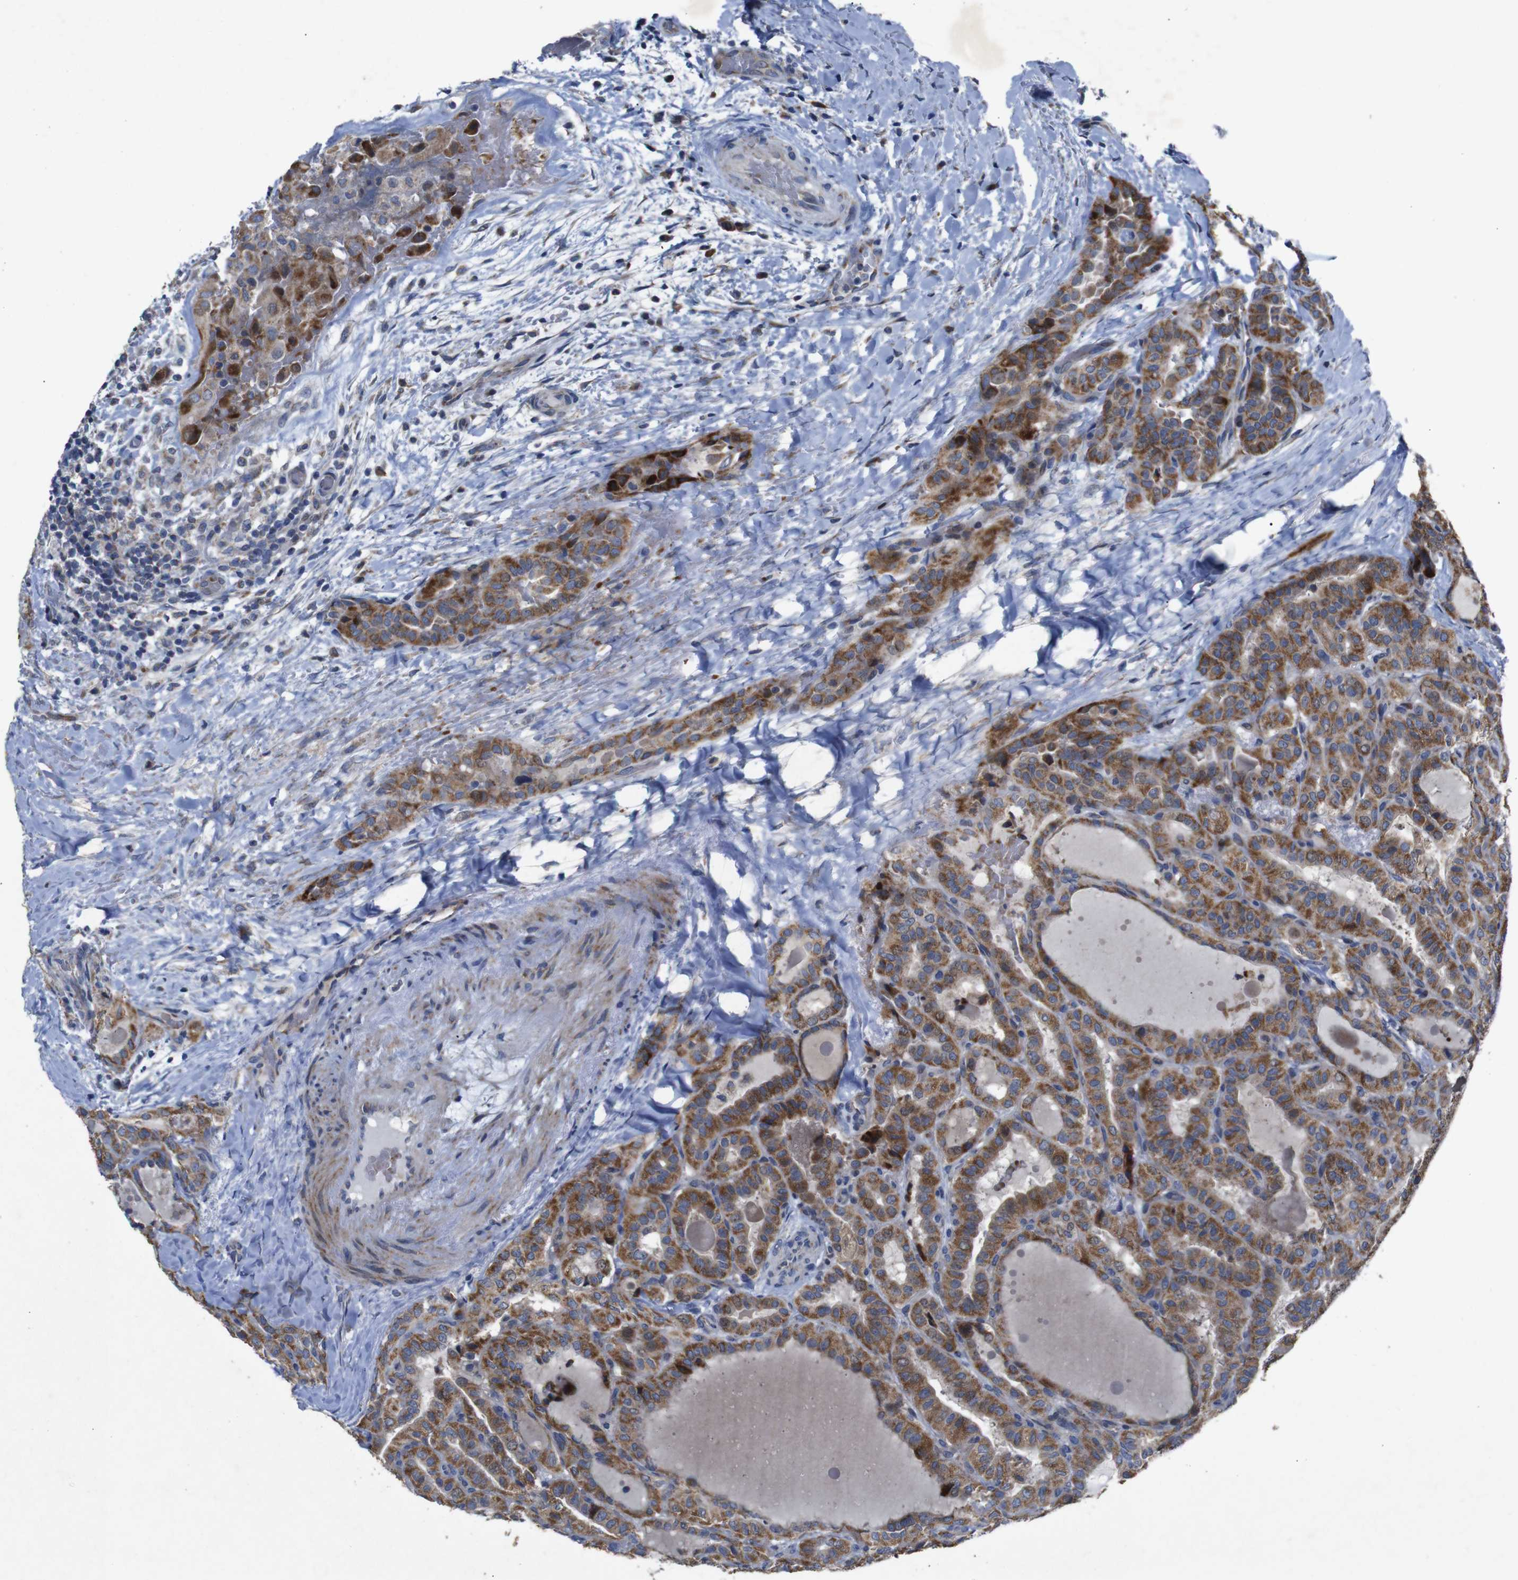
{"staining": {"intensity": "moderate", "quantity": ">75%", "location": "cytoplasmic/membranous"}, "tissue": "thyroid cancer", "cell_type": "Tumor cells", "image_type": "cancer", "snomed": [{"axis": "morphology", "description": "Papillary adenocarcinoma, NOS"}, {"axis": "topography", "description": "Thyroid gland"}], "caption": "IHC image of neoplastic tissue: thyroid papillary adenocarcinoma stained using immunohistochemistry (IHC) displays medium levels of moderate protein expression localized specifically in the cytoplasmic/membranous of tumor cells, appearing as a cytoplasmic/membranous brown color.", "gene": "CHST10", "patient": {"sex": "male", "age": 77}}